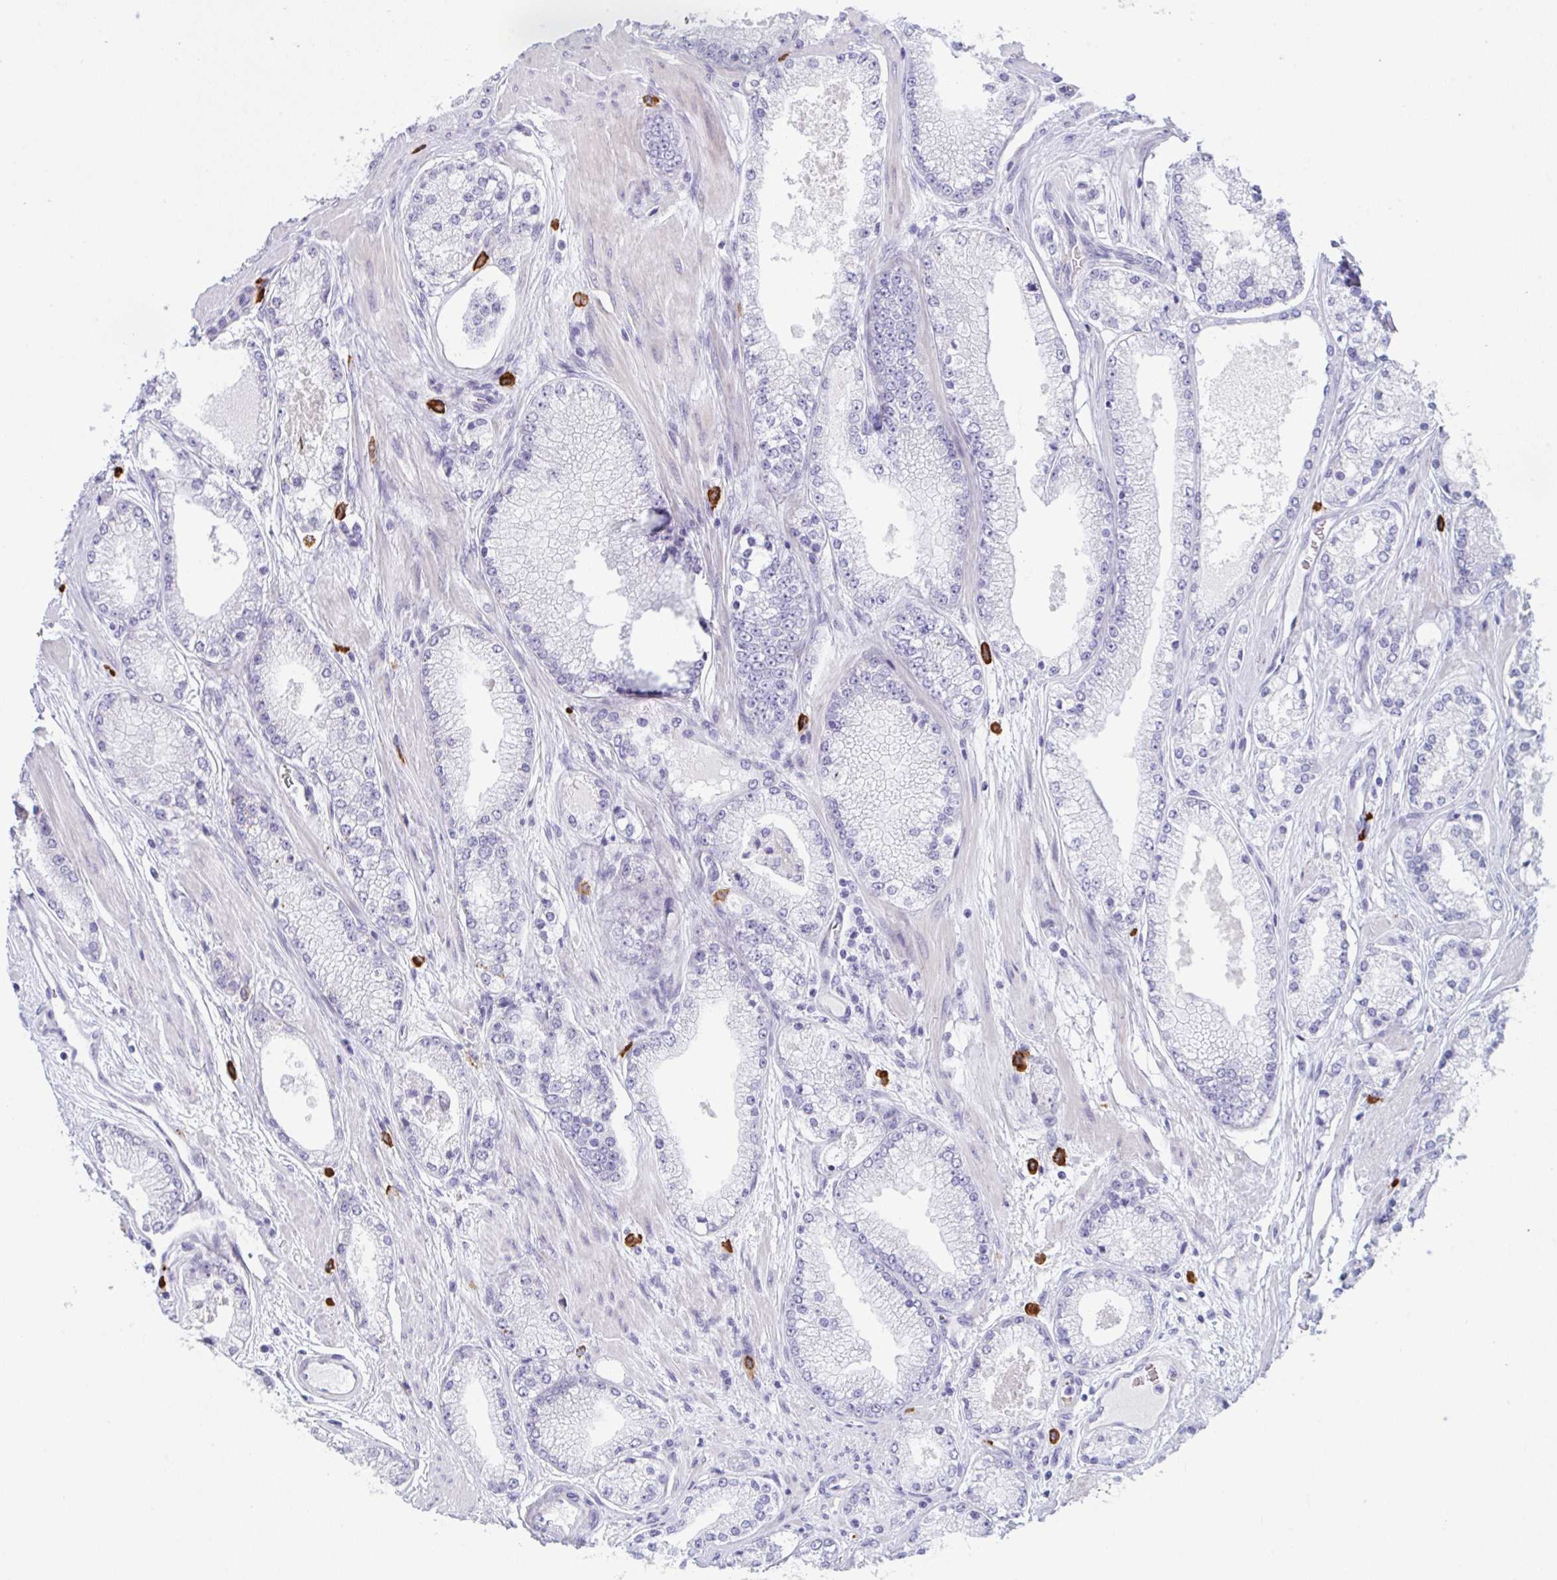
{"staining": {"intensity": "negative", "quantity": "none", "location": "none"}, "tissue": "prostate cancer", "cell_type": "Tumor cells", "image_type": "cancer", "snomed": [{"axis": "morphology", "description": "Adenocarcinoma, High grade"}, {"axis": "topography", "description": "Prostate"}], "caption": "Immunohistochemistry (IHC) of adenocarcinoma (high-grade) (prostate) displays no positivity in tumor cells.", "gene": "ZNF684", "patient": {"sex": "male", "age": 63}}